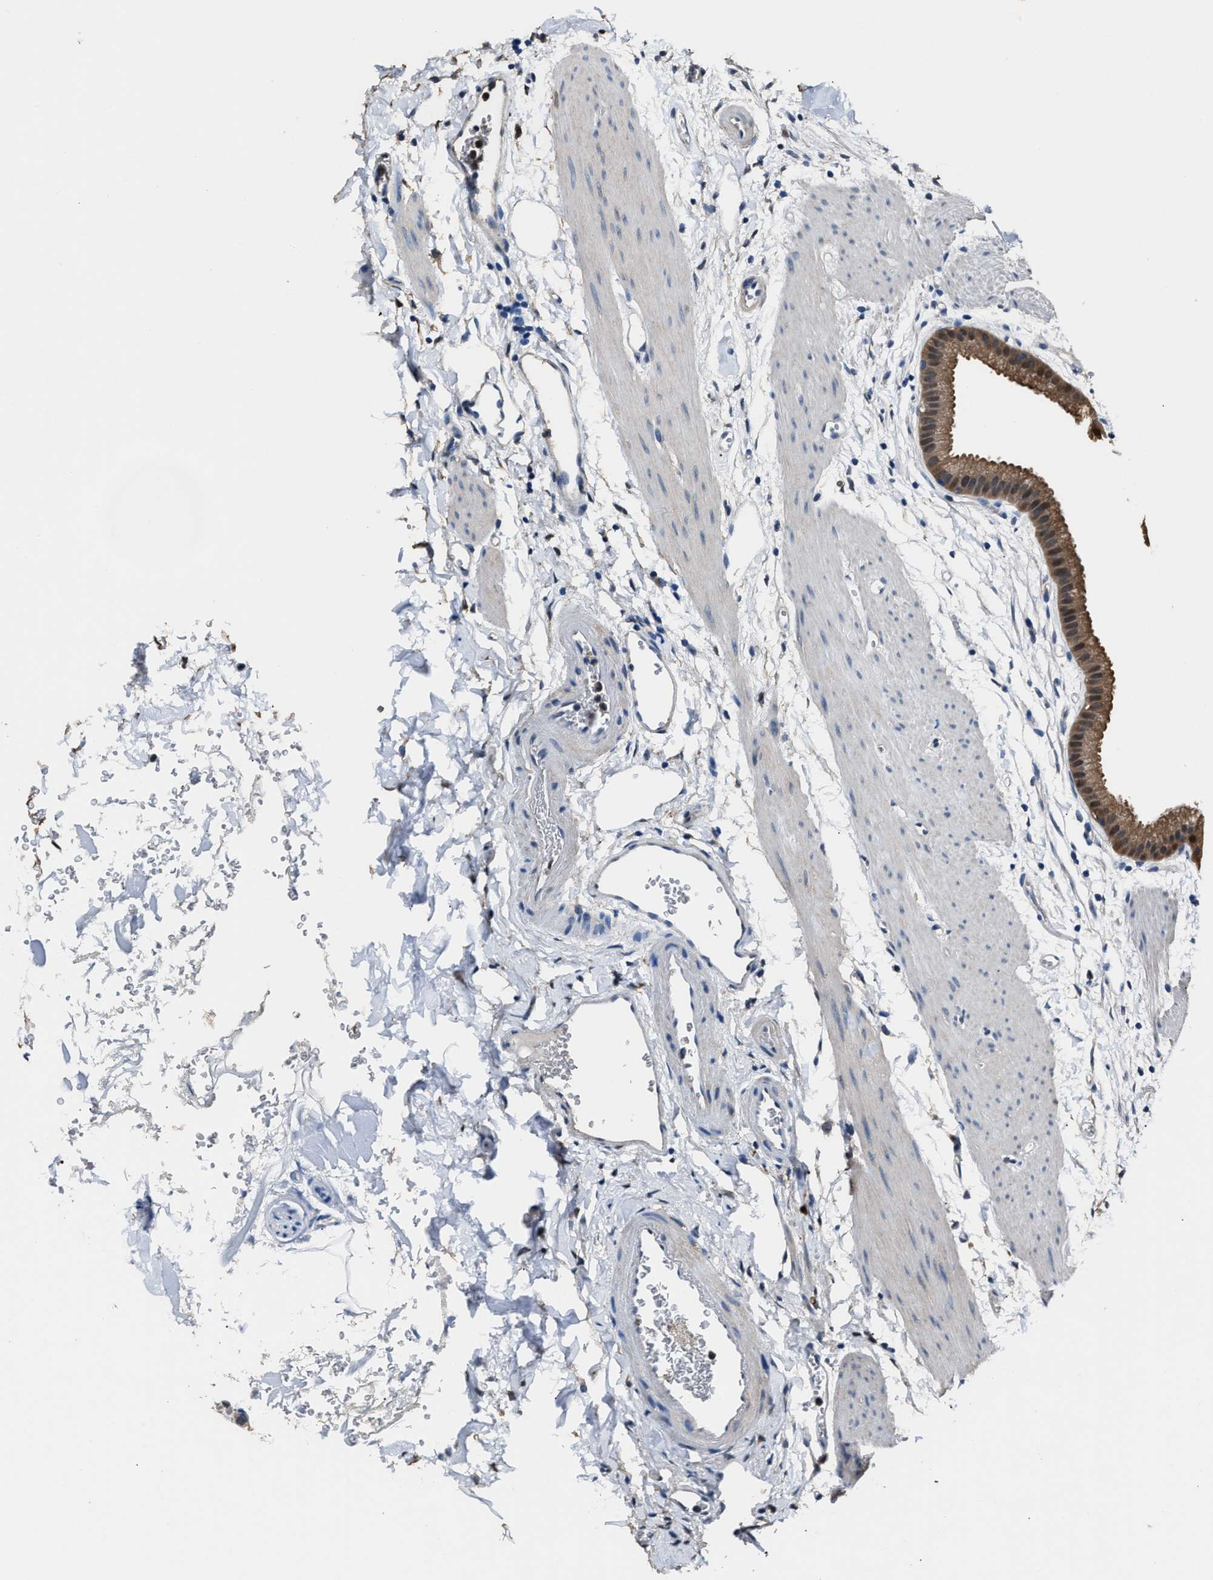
{"staining": {"intensity": "moderate", "quantity": ">75%", "location": "cytoplasmic/membranous"}, "tissue": "gallbladder", "cell_type": "Glandular cells", "image_type": "normal", "snomed": [{"axis": "morphology", "description": "Normal tissue, NOS"}, {"axis": "topography", "description": "Gallbladder"}], "caption": "An immunohistochemistry (IHC) micrograph of benign tissue is shown. Protein staining in brown shows moderate cytoplasmic/membranous positivity in gallbladder within glandular cells.", "gene": "GSTP1", "patient": {"sex": "female", "age": 64}}